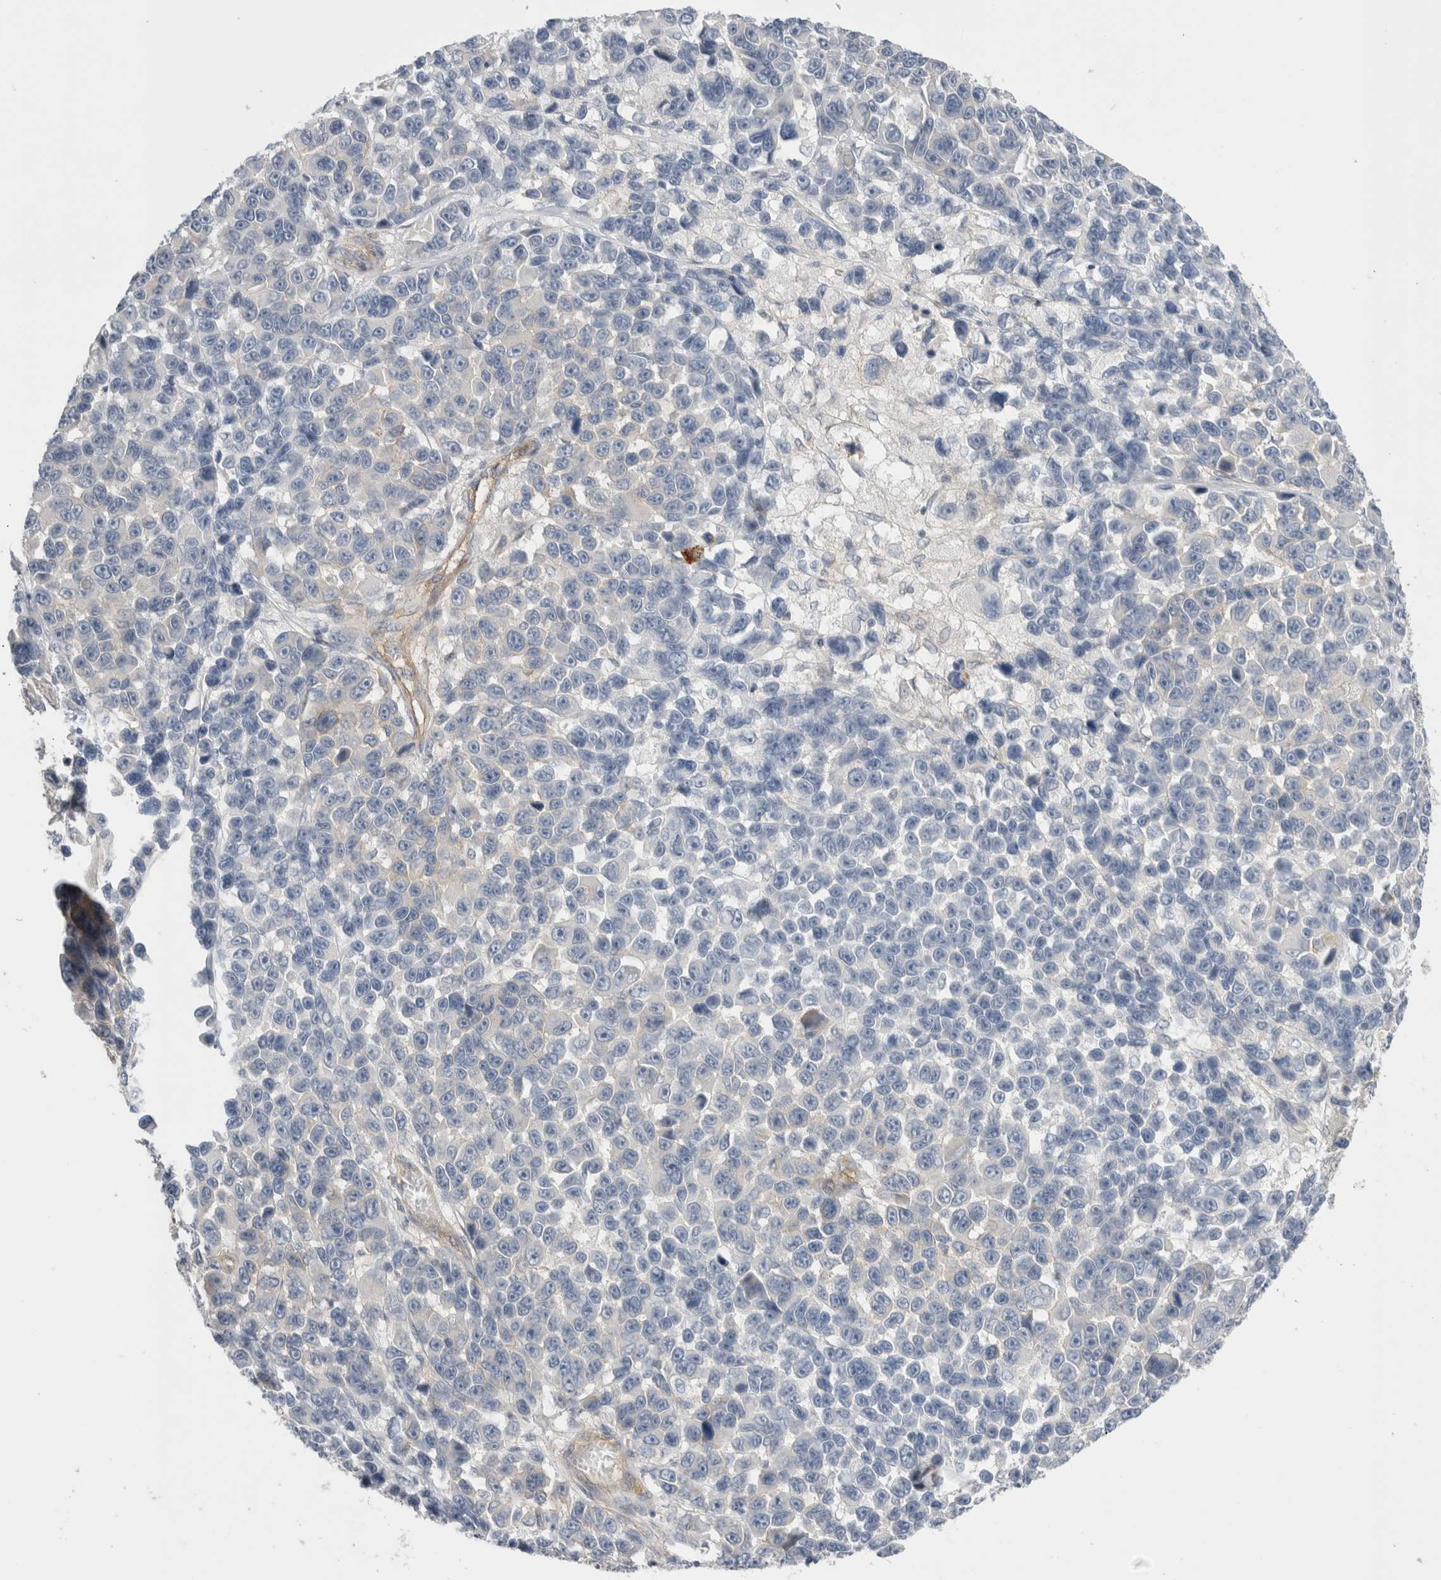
{"staining": {"intensity": "negative", "quantity": "none", "location": "none"}, "tissue": "melanoma", "cell_type": "Tumor cells", "image_type": "cancer", "snomed": [{"axis": "morphology", "description": "Malignant melanoma, NOS"}, {"axis": "topography", "description": "Skin"}], "caption": "Tumor cells are negative for protein expression in human melanoma.", "gene": "VANGL1", "patient": {"sex": "male", "age": 53}}